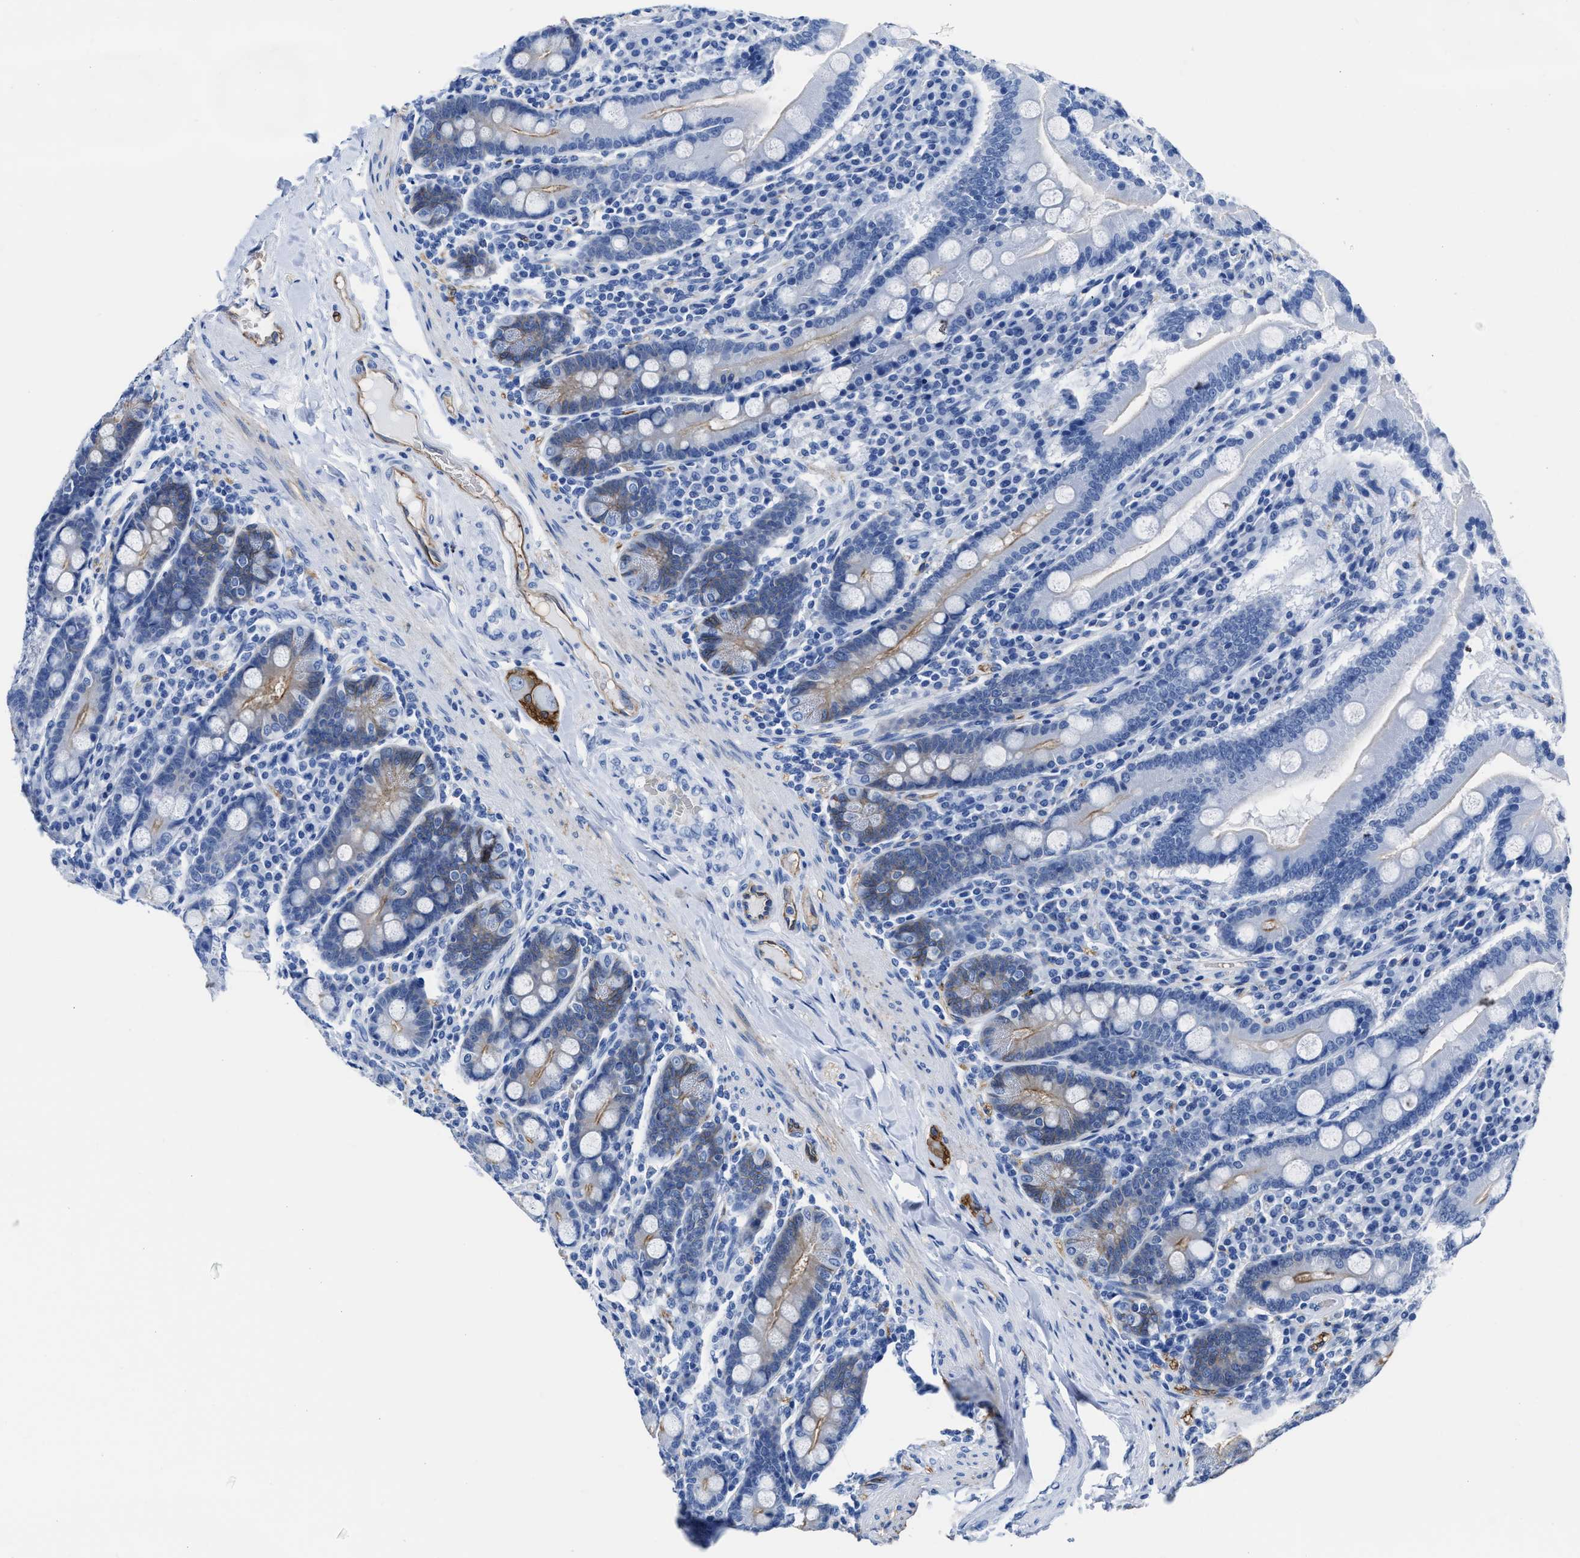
{"staining": {"intensity": "moderate", "quantity": "<25%", "location": "cytoplasmic/membranous"}, "tissue": "duodenum", "cell_type": "Glandular cells", "image_type": "normal", "snomed": [{"axis": "morphology", "description": "Normal tissue, NOS"}, {"axis": "topography", "description": "Duodenum"}], "caption": "Protein expression by IHC exhibits moderate cytoplasmic/membranous staining in approximately <25% of glandular cells in normal duodenum. (Stains: DAB in brown, nuclei in blue, Microscopy: brightfield microscopy at high magnification).", "gene": "AQP1", "patient": {"sex": "male", "age": 50}}